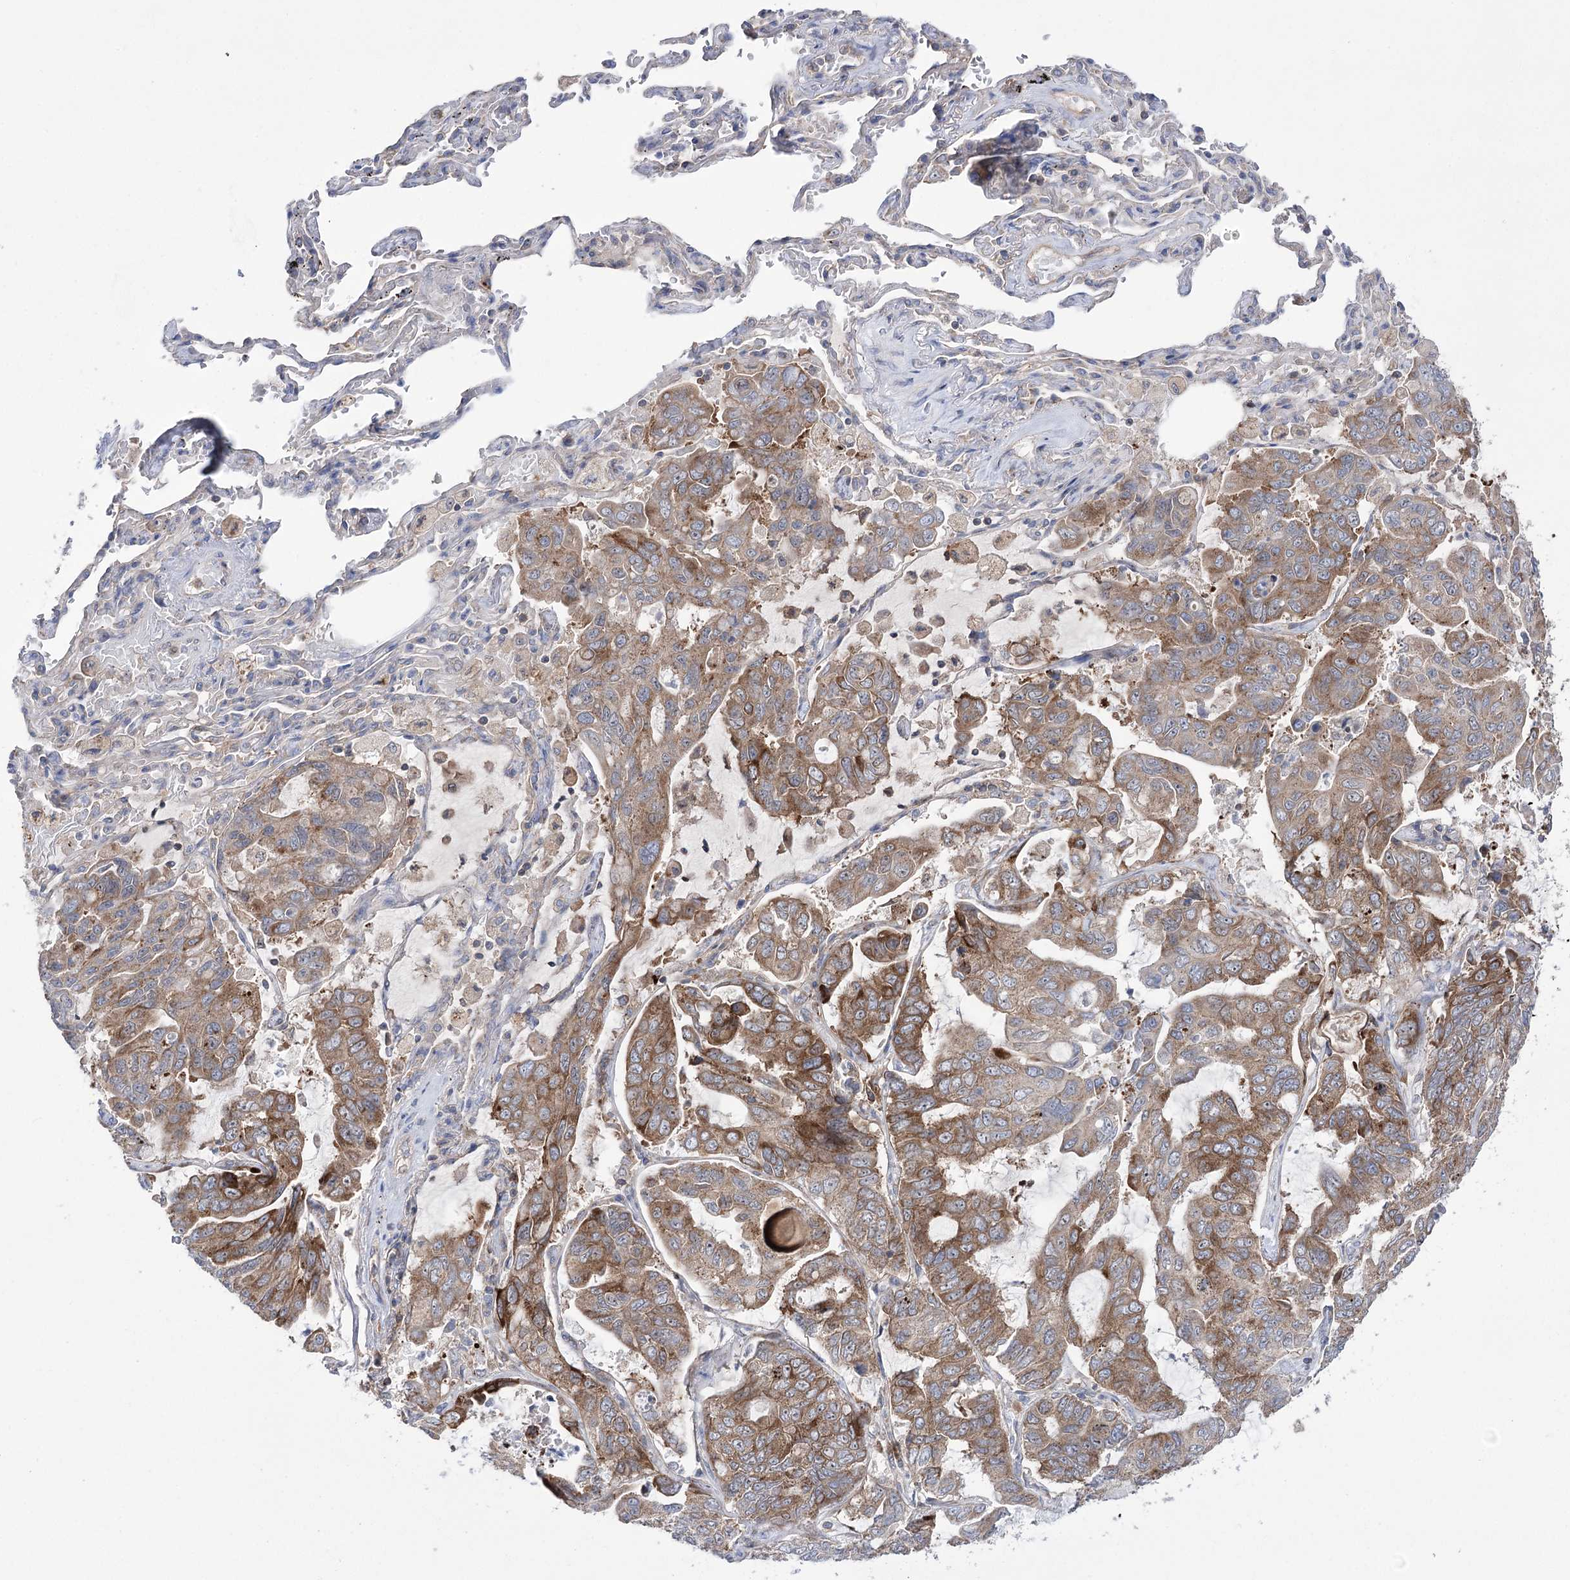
{"staining": {"intensity": "moderate", "quantity": ">75%", "location": "cytoplasmic/membranous"}, "tissue": "lung cancer", "cell_type": "Tumor cells", "image_type": "cancer", "snomed": [{"axis": "morphology", "description": "Adenocarcinoma, NOS"}, {"axis": "topography", "description": "Lung"}], "caption": "Immunohistochemistry of adenocarcinoma (lung) demonstrates medium levels of moderate cytoplasmic/membranous expression in about >75% of tumor cells.", "gene": "ZNF622", "patient": {"sex": "male", "age": 64}}